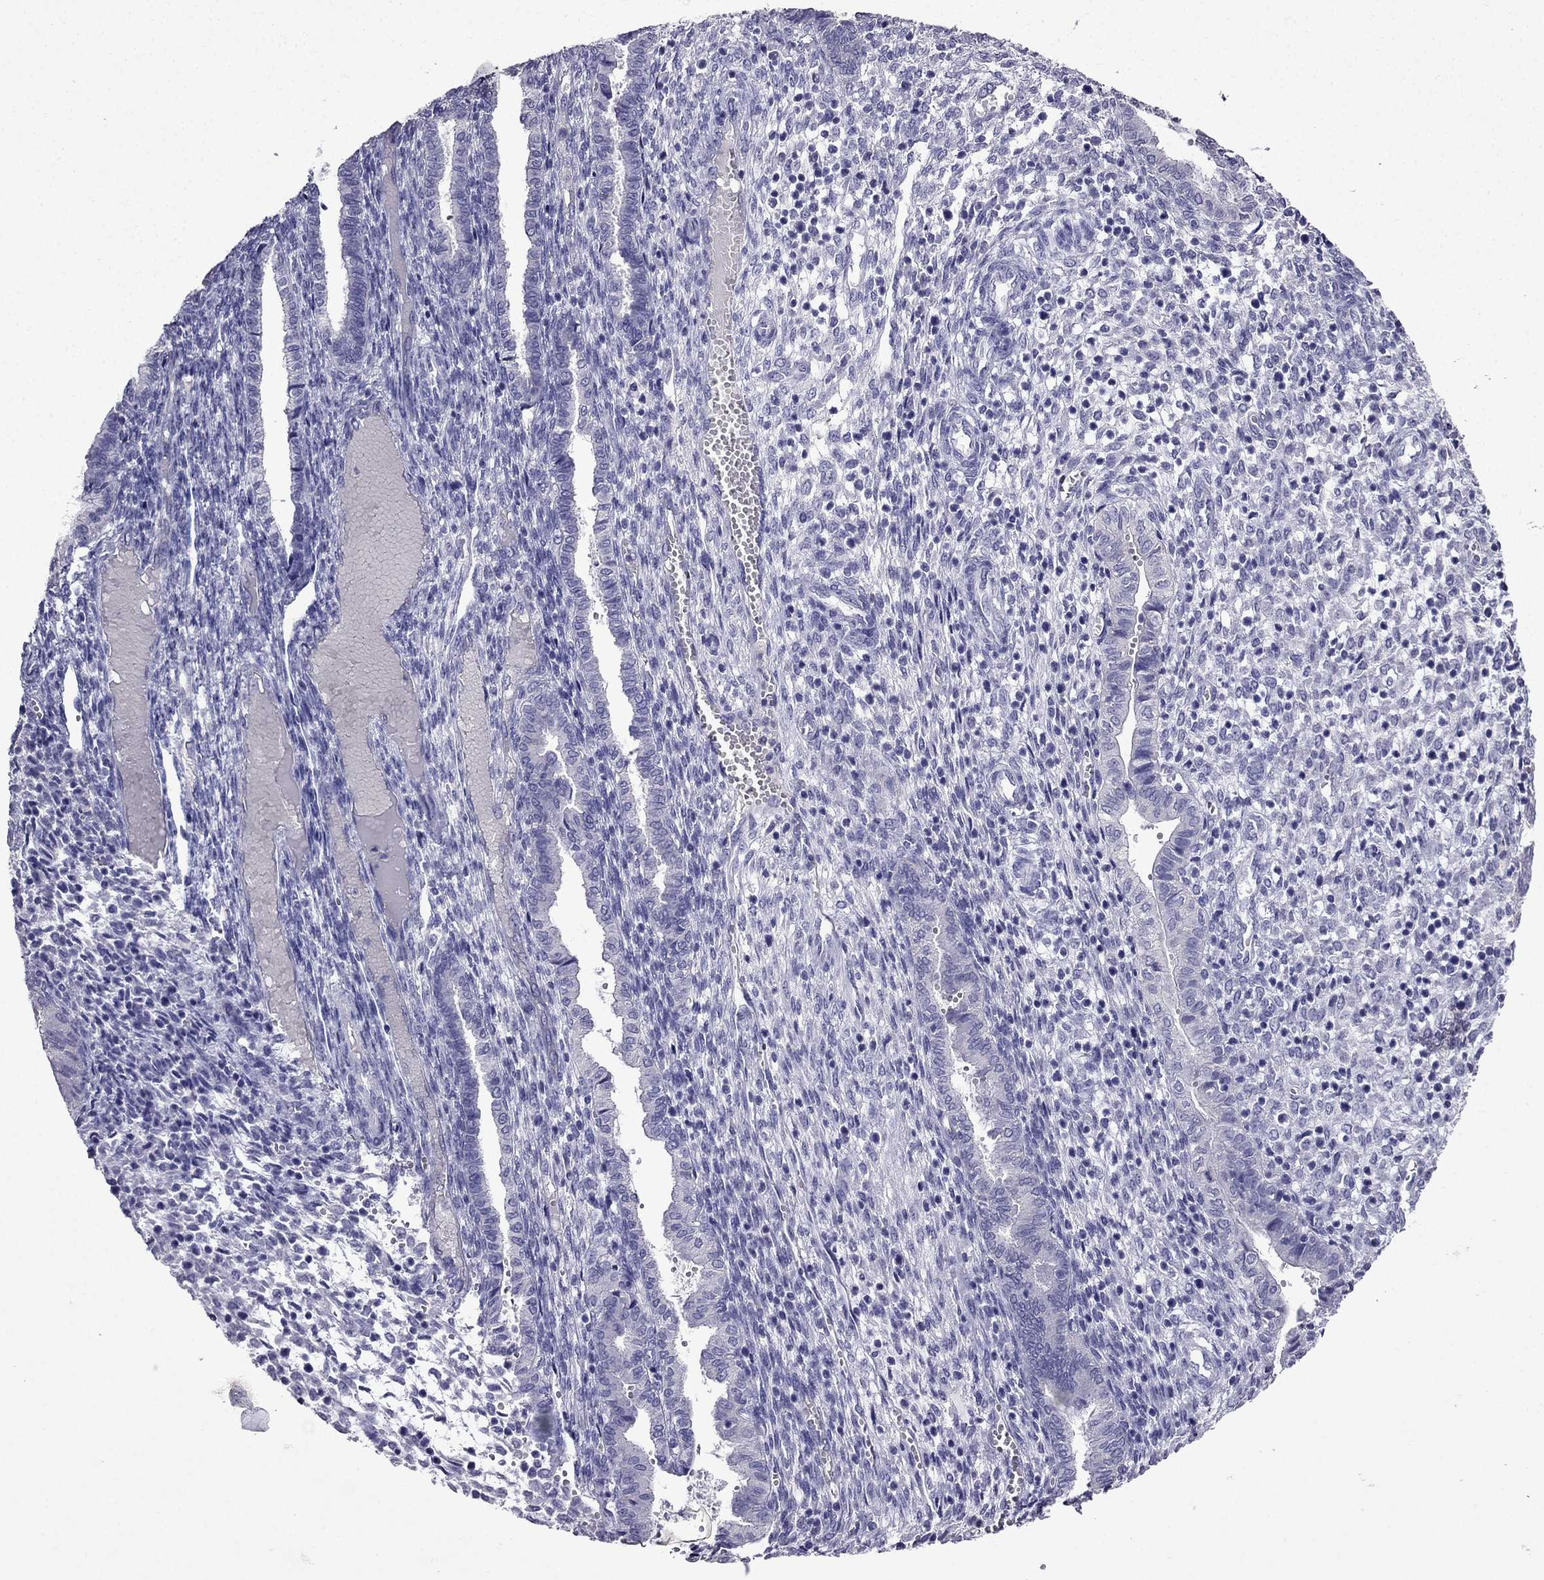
{"staining": {"intensity": "negative", "quantity": "none", "location": "none"}, "tissue": "endometrium", "cell_type": "Cells in endometrial stroma", "image_type": "normal", "snomed": [{"axis": "morphology", "description": "Normal tissue, NOS"}, {"axis": "topography", "description": "Endometrium"}], "caption": "The image shows no staining of cells in endometrial stroma in unremarkable endometrium. The staining was performed using DAB (3,3'-diaminobenzidine) to visualize the protein expression in brown, while the nuclei were stained in blue with hematoxylin (Magnification: 20x).", "gene": "DNAH17", "patient": {"sex": "female", "age": 43}}